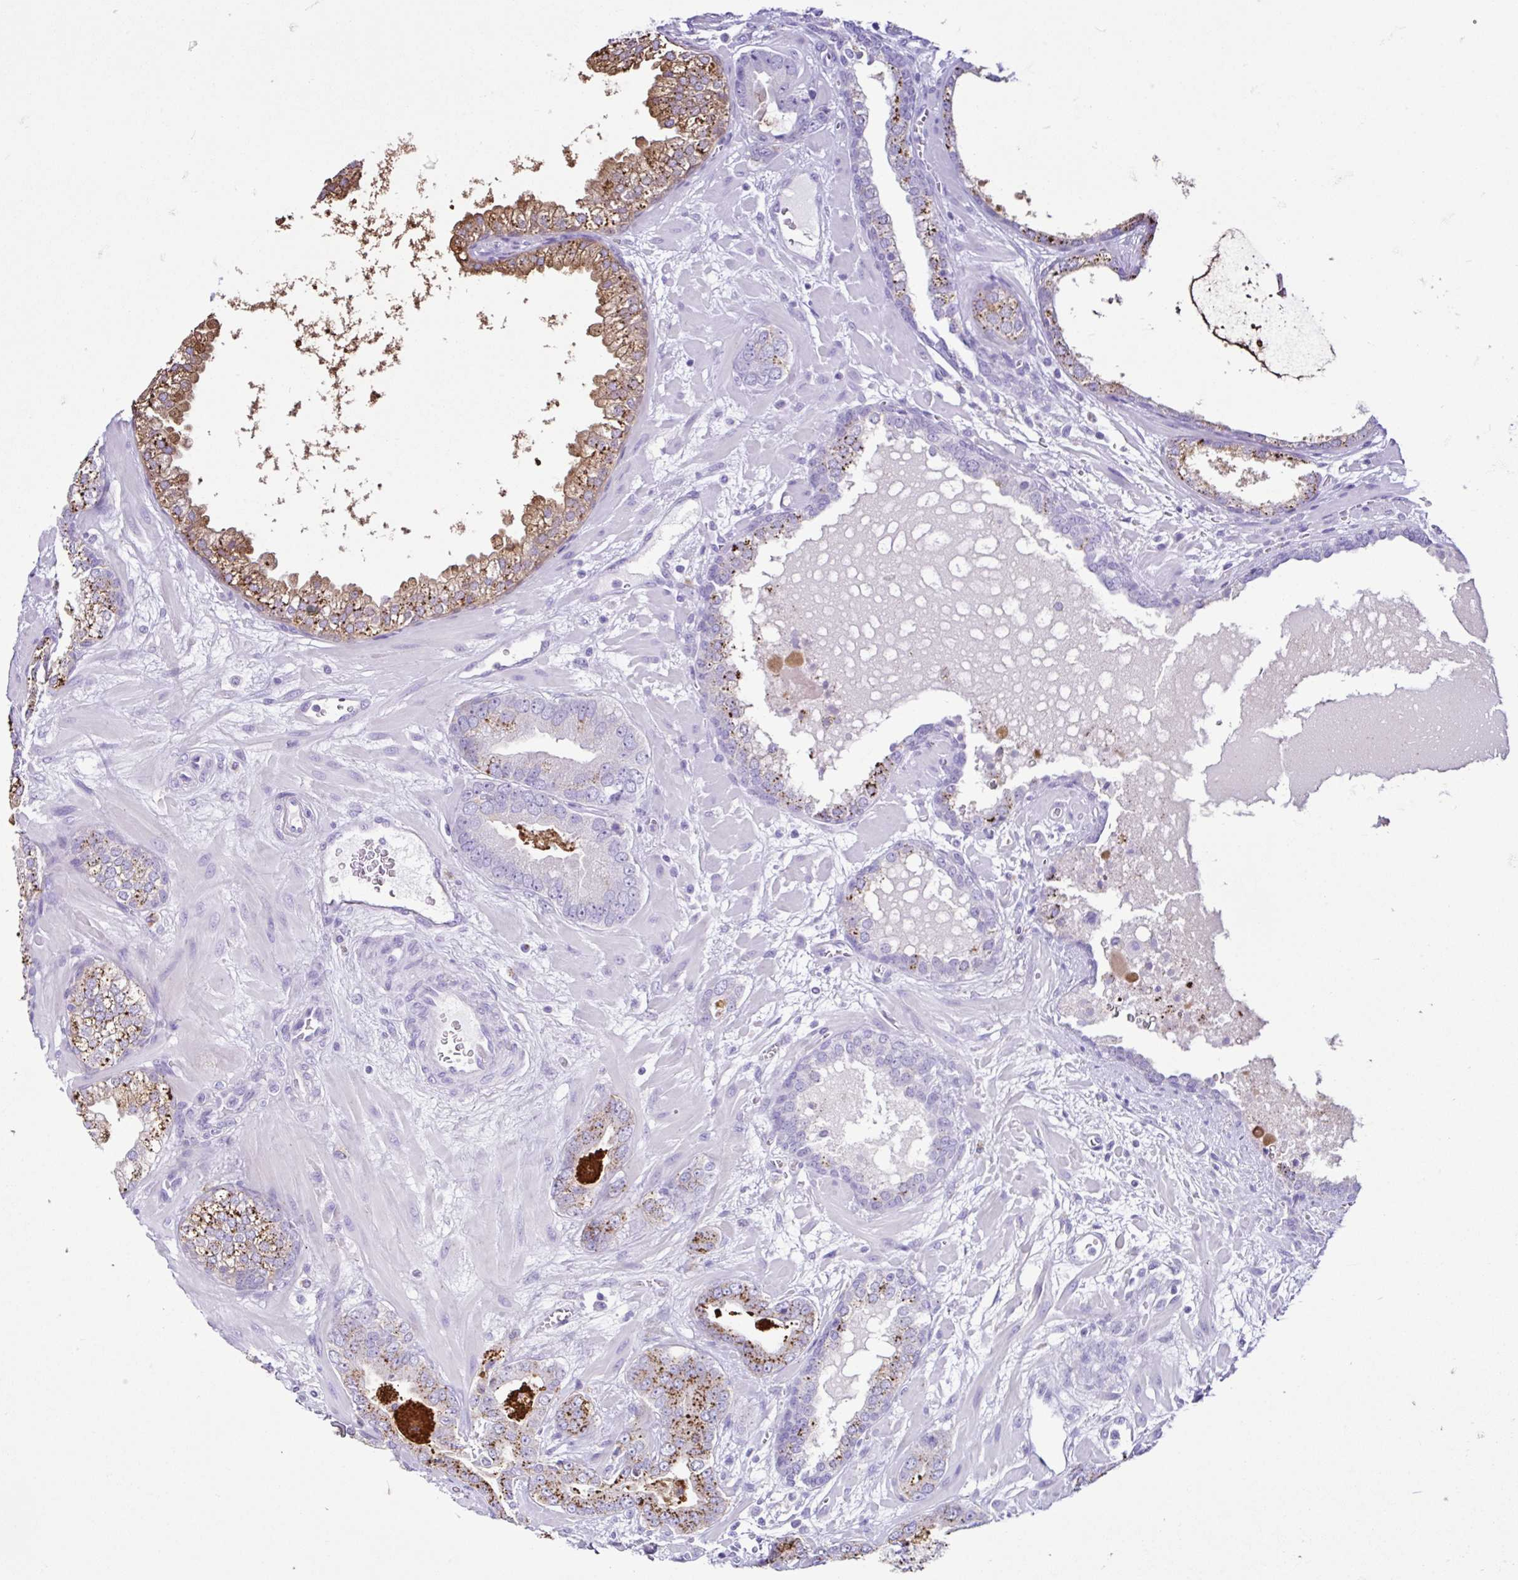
{"staining": {"intensity": "moderate", "quantity": "<25%", "location": "cytoplasmic/membranous"}, "tissue": "prostate cancer", "cell_type": "Tumor cells", "image_type": "cancer", "snomed": [{"axis": "morphology", "description": "Adenocarcinoma, Low grade"}, {"axis": "topography", "description": "Prostate"}], "caption": "Moderate cytoplasmic/membranous staining for a protein is appreciated in about <25% of tumor cells of prostate cancer (low-grade adenocarcinoma) using IHC.", "gene": "CYP19A1", "patient": {"sex": "male", "age": 62}}